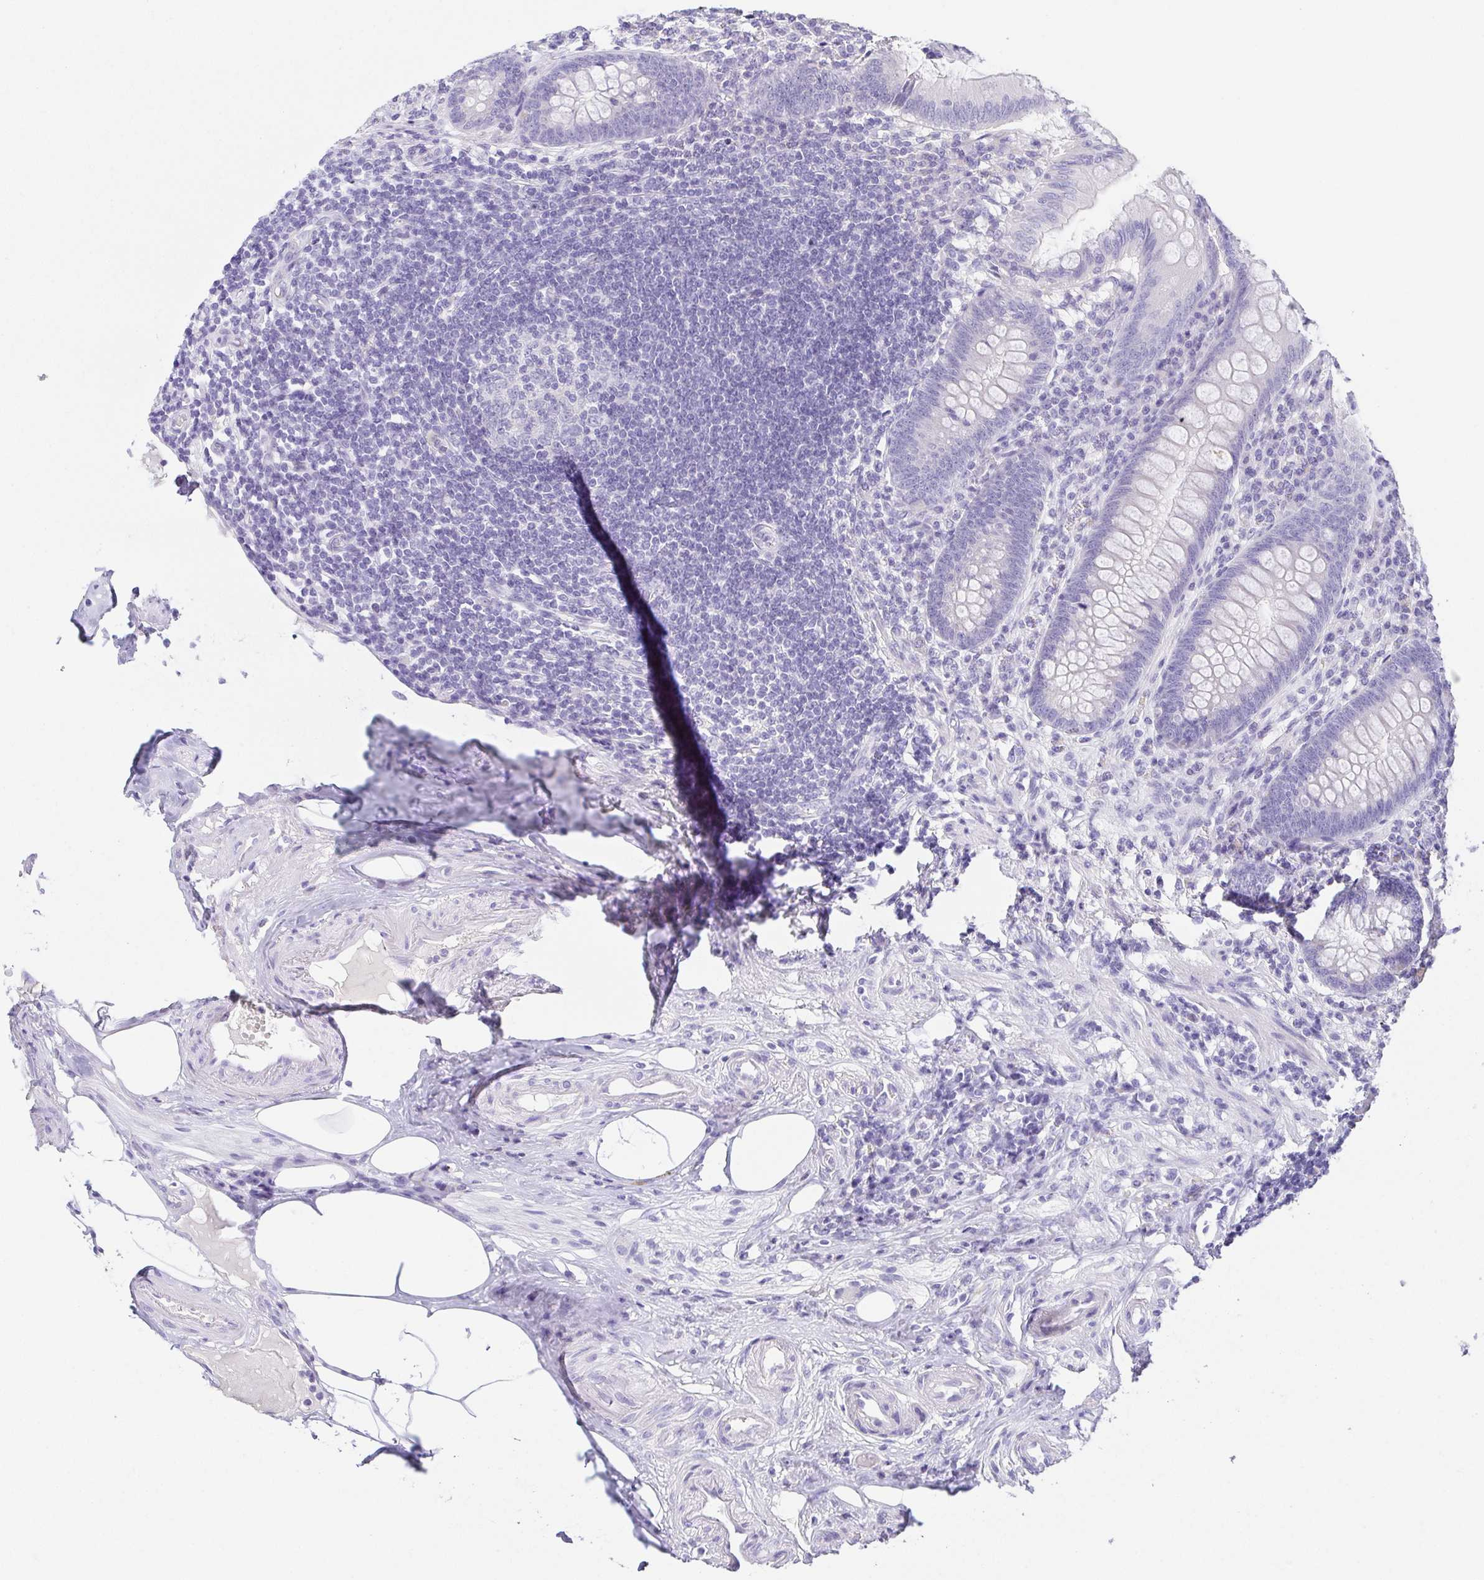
{"staining": {"intensity": "negative", "quantity": "none", "location": "none"}, "tissue": "appendix", "cell_type": "Glandular cells", "image_type": "normal", "snomed": [{"axis": "morphology", "description": "Normal tissue, NOS"}, {"axis": "topography", "description": "Appendix"}], "caption": "Histopathology image shows no significant protein positivity in glandular cells of unremarkable appendix.", "gene": "HAPLN2", "patient": {"sex": "female", "age": 57}}